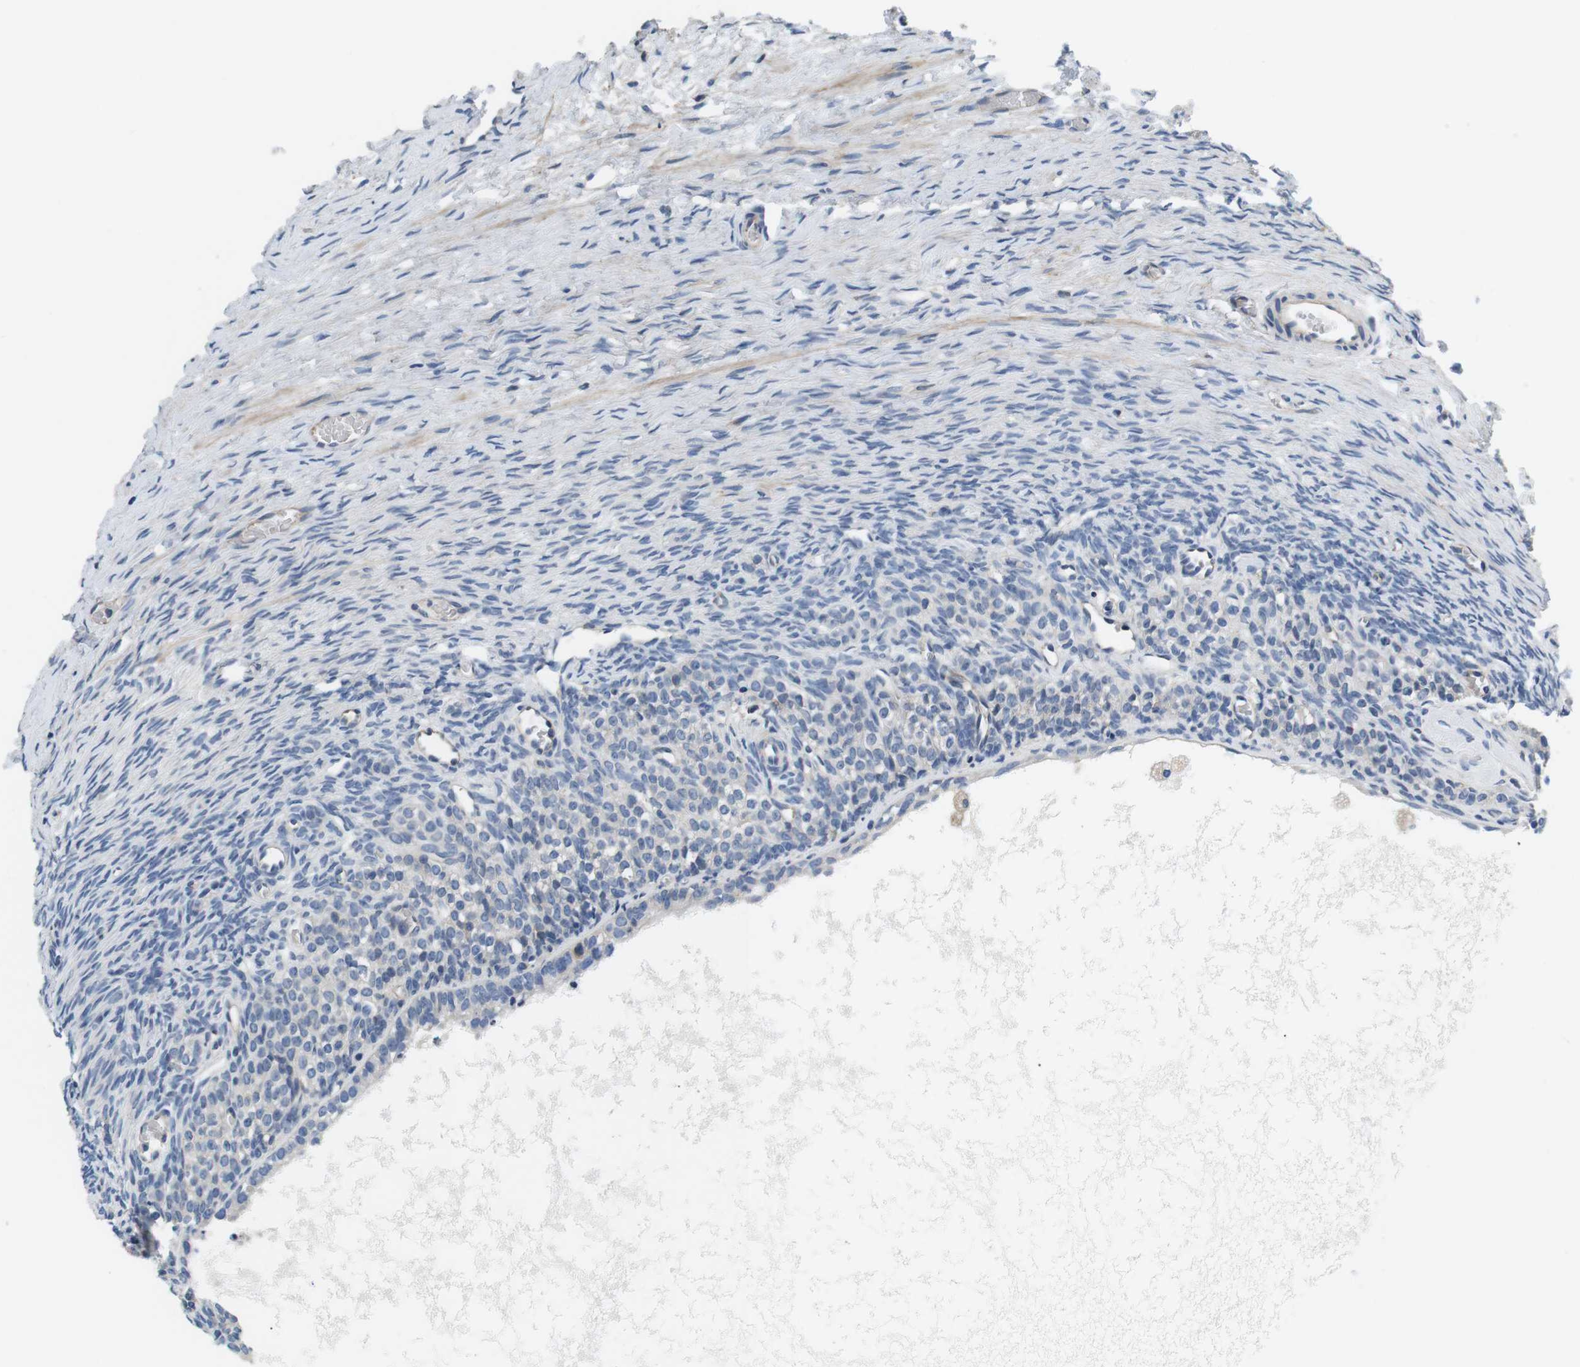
{"staining": {"intensity": "negative", "quantity": "none", "location": "none"}, "tissue": "ovary", "cell_type": "Ovarian stroma cells", "image_type": "normal", "snomed": [{"axis": "morphology", "description": "Normal tissue, NOS"}, {"axis": "topography", "description": "Ovary"}], "caption": "Protein analysis of benign ovary reveals no significant expression in ovarian stroma cells. The staining was performed using DAB (3,3'-diaminobenzidine) to visualize the protein expression in brown, while the nuclei were stained in blue with hematoxylin (Magnification: 20x).", "gene": "SLC30A1", "patient": {"sex": "female", "age": 27}}